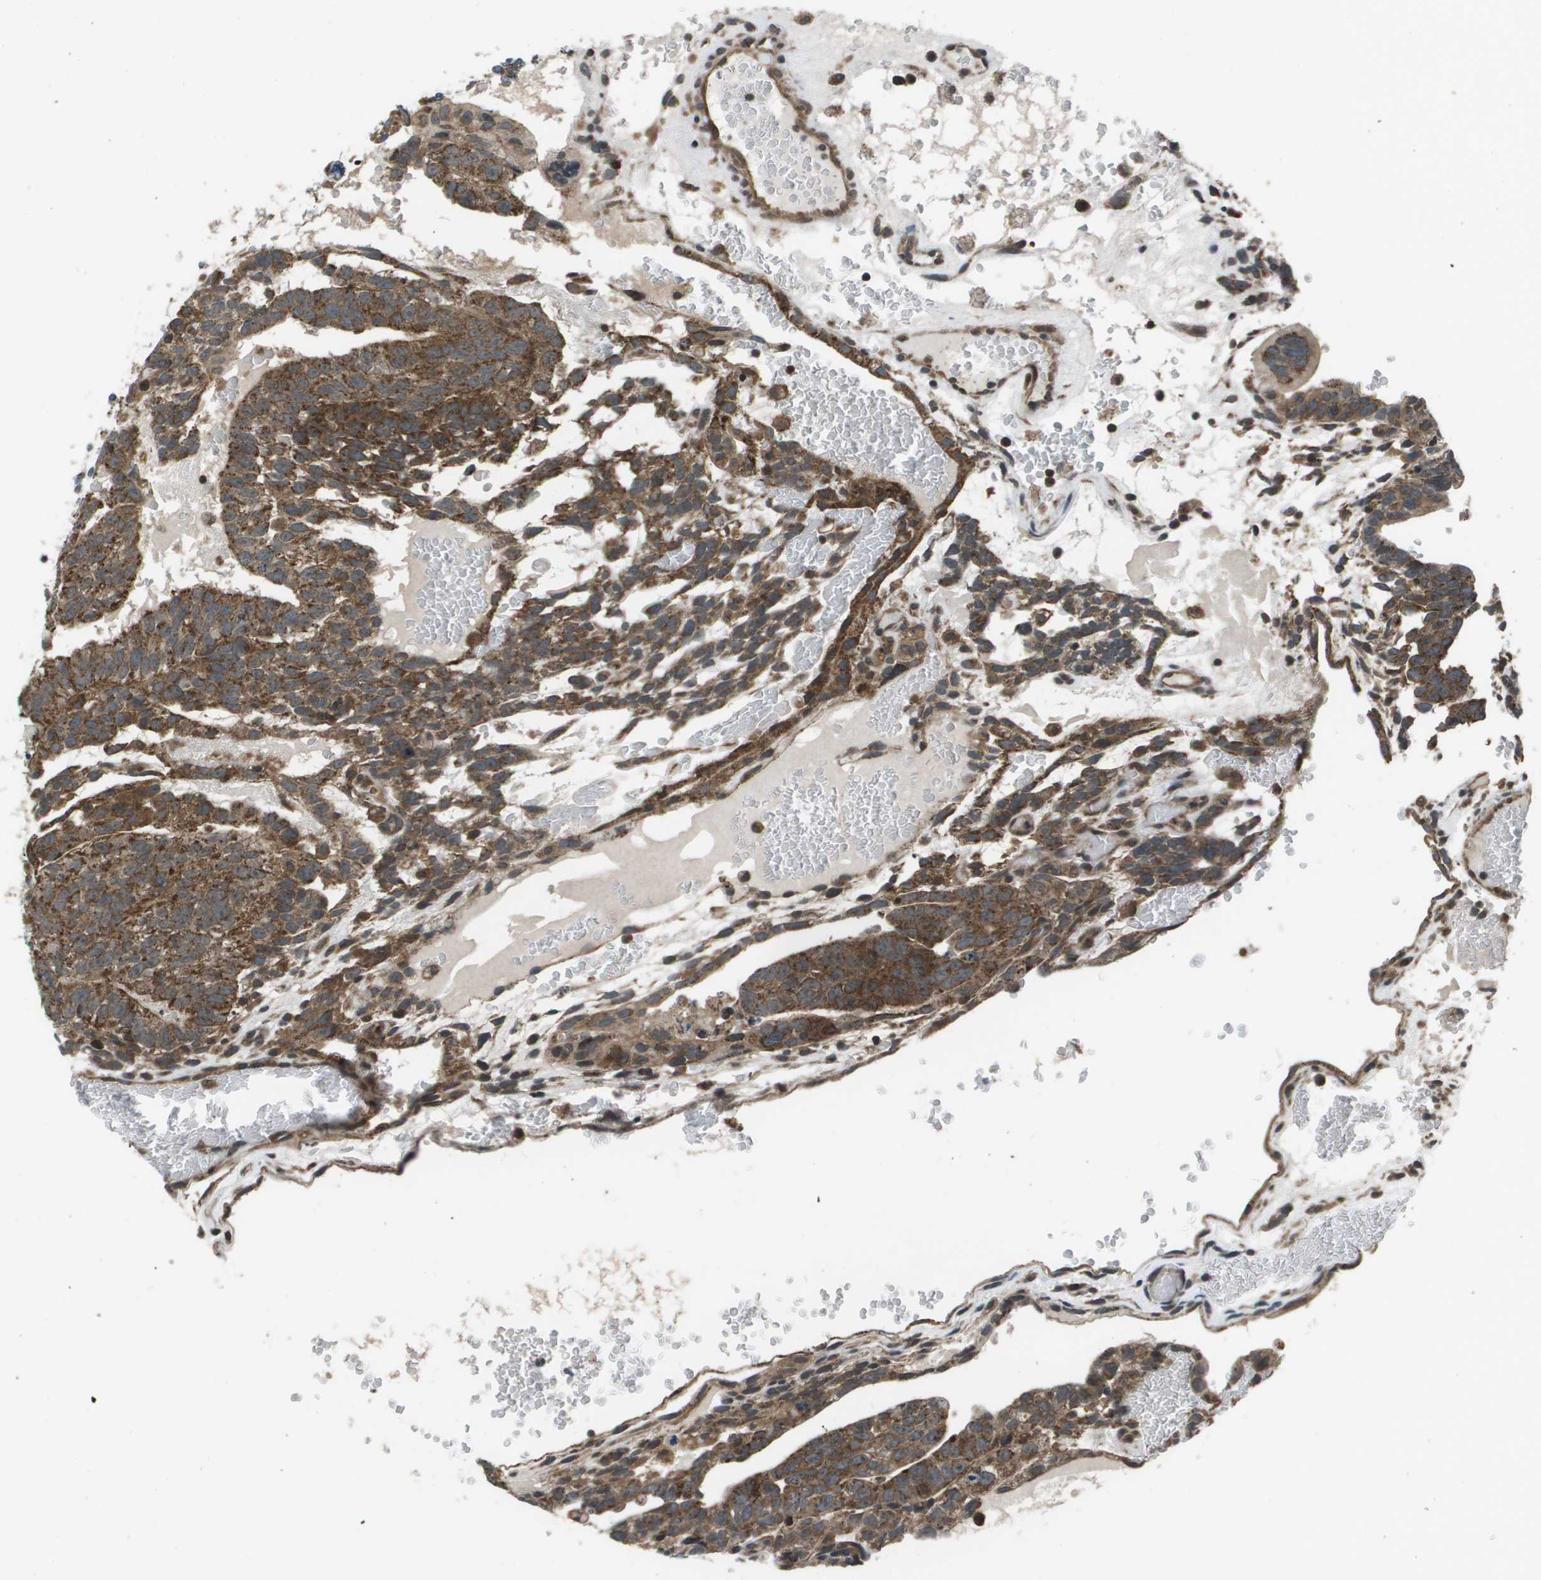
{"staining": {"intensity": "moderate", "quantity": ">75%", "location": "cytoplasmic/membranous"}, "tissue": "testis cancer", "cell_type": "Tumor cells", "image_type": "cancer", "snomed": [{"axis": "morphology", "description": "Seminoma, NOS"}, {"axis": "morphology", "description": "Carcinoma, Embryonal, NOS"}, {"axis": "topography", "description": "Testis"}], "caption": "Immunohistochemistry (IHC) of testis cancer displays medium levels of moderate cytoplasmic/membranous staining in about >75% of tumor cells.", "gene": "PPFIA1", "patient": {"sex": "male", "age": 52}}